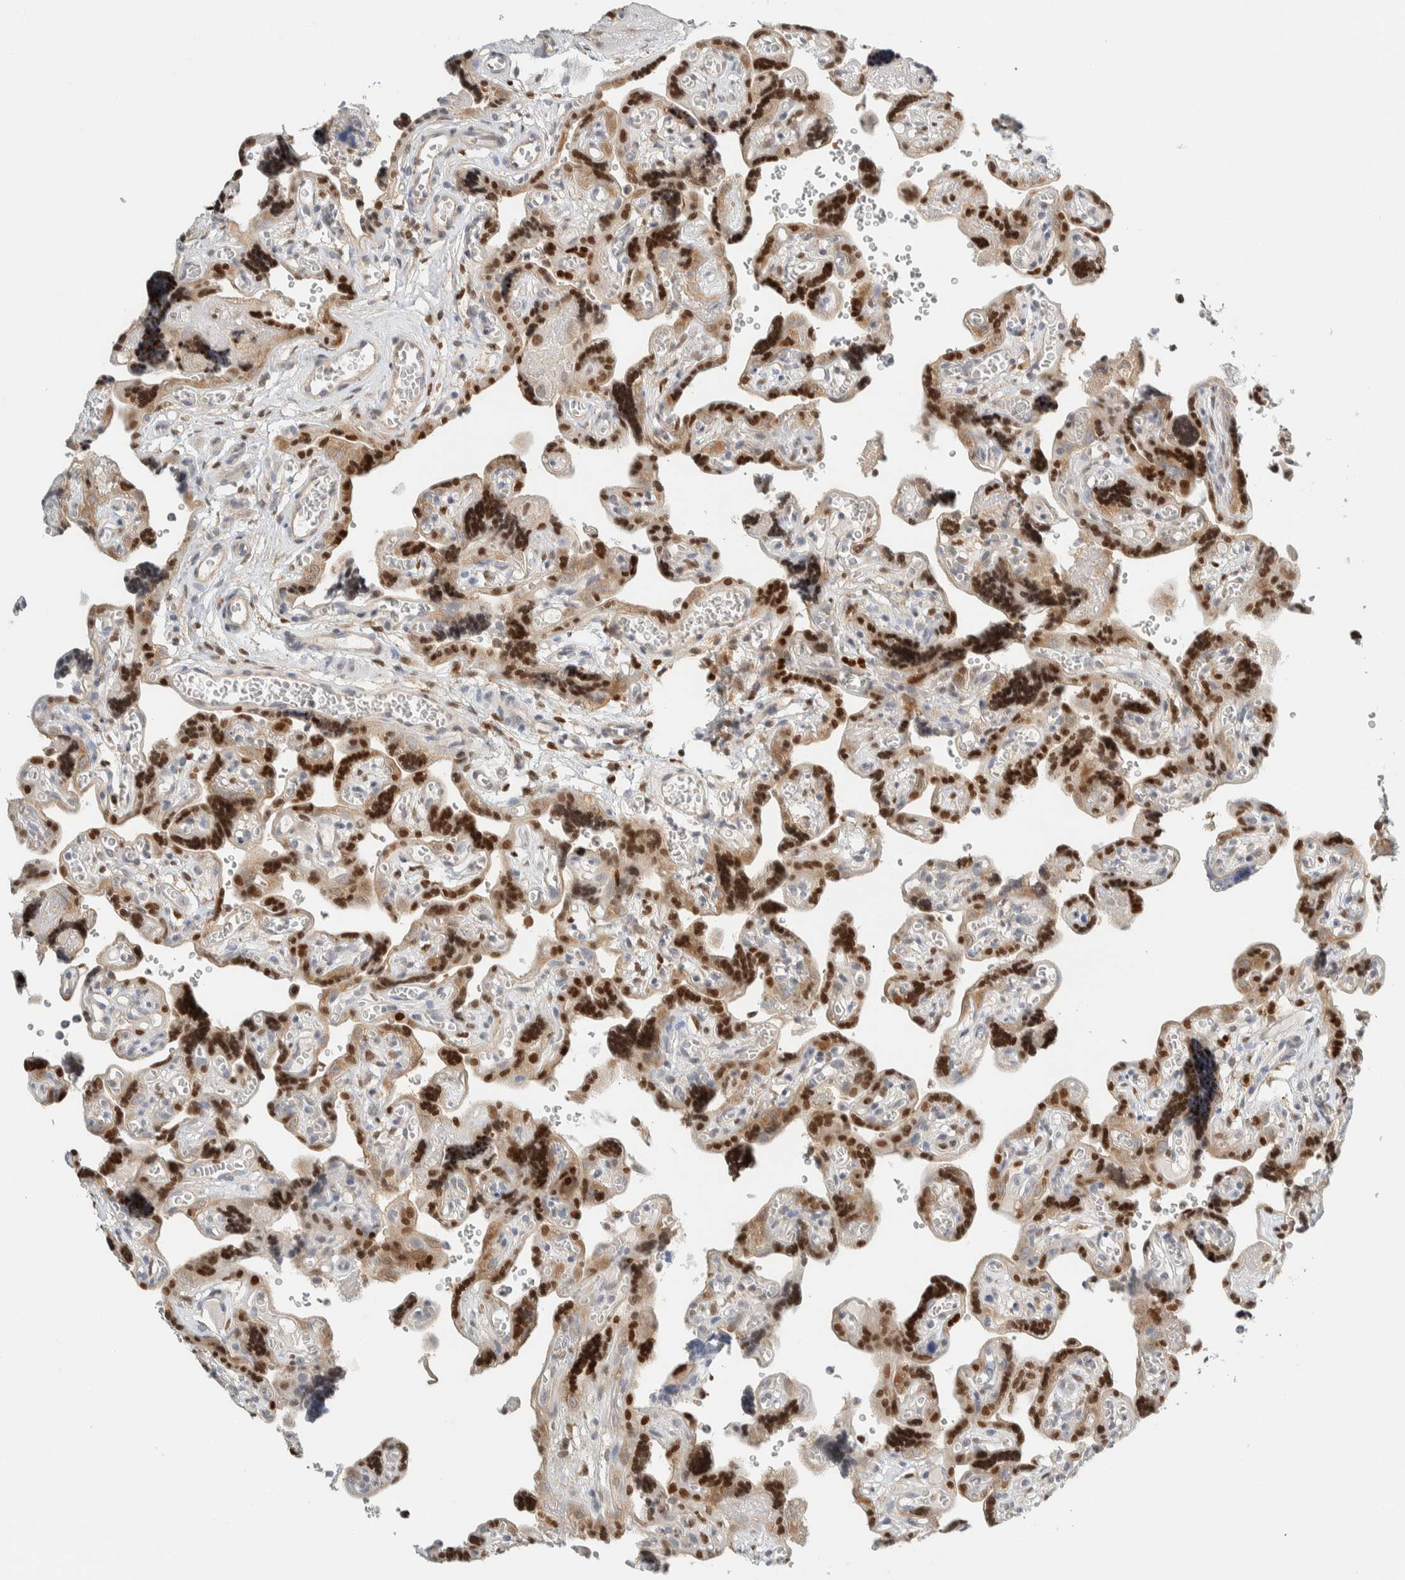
{"staining": {"intensity": "strong", "quantity": ">75%", "location": "cytoplasmic/membranous,nuclear"}, "tissue": "placenta", "cell_type": "Trophoblastic cells", "image_type": "normal", "snomed": [{"axis": "morphology", "description": "Normal tissue, NOS"}, {"axis": "topography", "description": "Placenta"}], "caption": "About >75% of trophoblastic cells in unremarkable human placenta show strong cytoplasmic/membranous,nuclear protein staining as visualized by brown immunohistochemical staining.", "gene": "TFE3", "patient": {"sex": "female", "age": 30}}